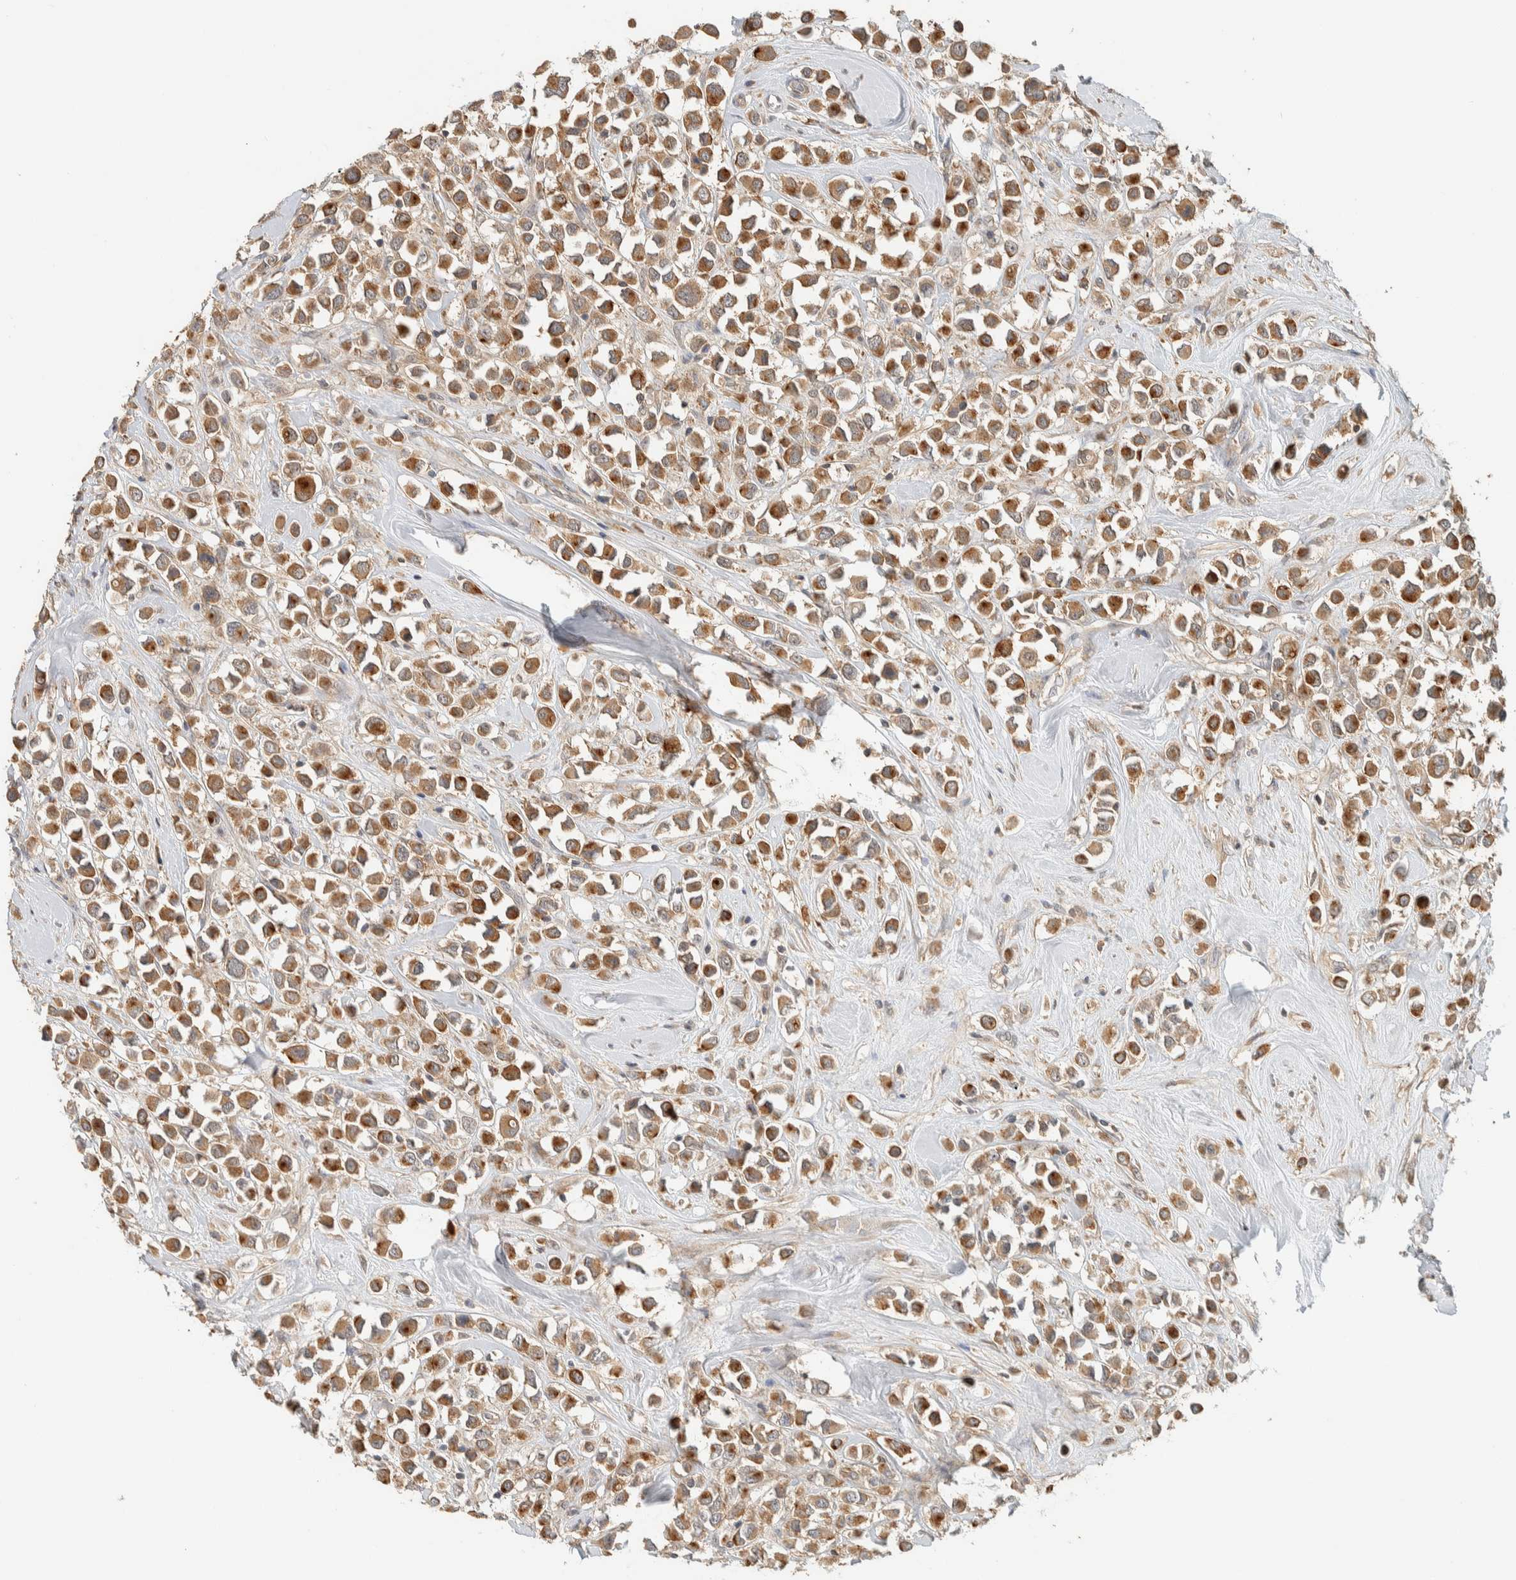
{"staining": {"intensity": "strong", "quantity": ">75%", "location": "cytoplasmic/membranous"}, "tissue": "breast cancer", "cell_type": "Tumor cells", "image_type": "cancer", "snomed": [{"axis": "morphology", "description": "Duct carcinoma"}, {"axis": "topography", "description": "Breast"}], "caption": "Immunohistochemistry (DAB (3,3'-diaminobenzidine)) staining of invasive ductal carcinoma (breast) displays strong cytoplasmic/membranous protein positivity in approximately >75% of tumor cells. Nuclei are stained in blue.", "gene": "RAB11FIP1", "patient": {"sex": "female", "age": 61}}